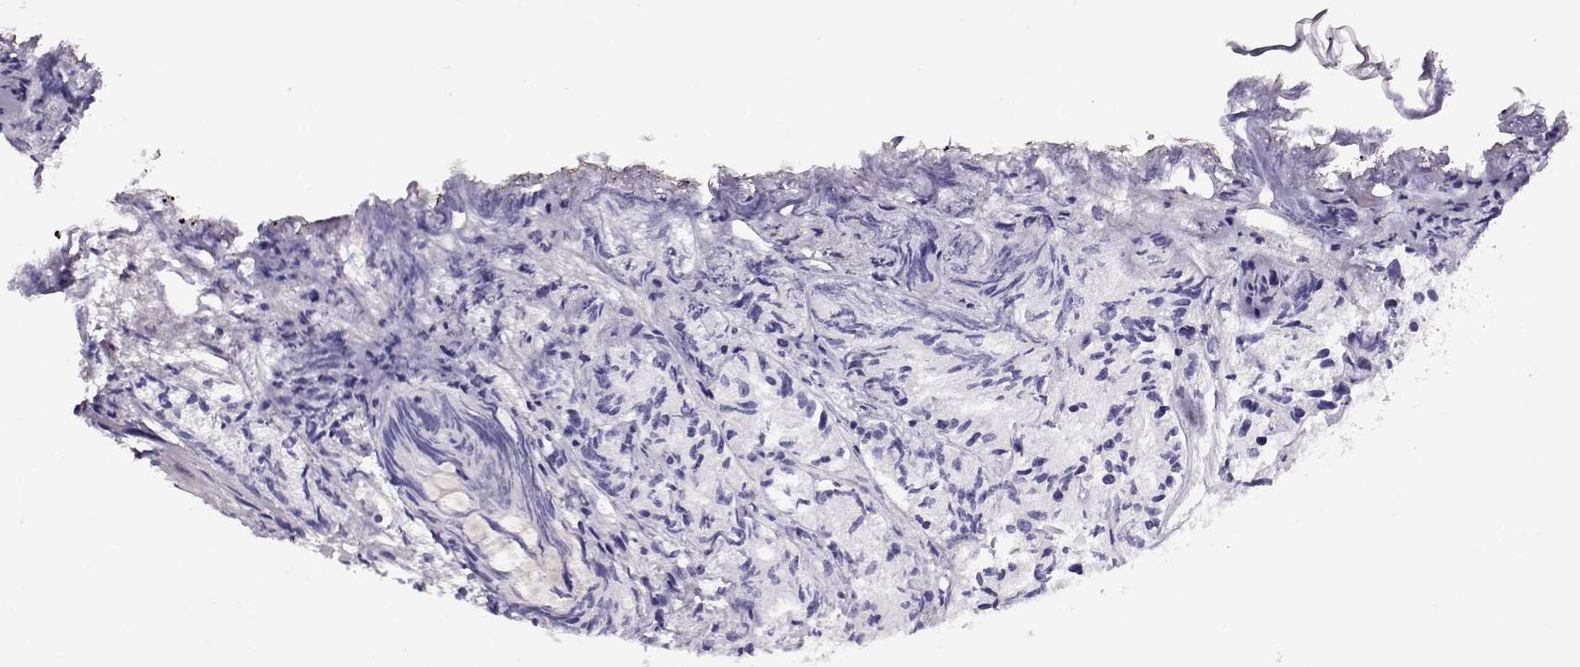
{"staining": {"intensity": "negative", "quantity": "none", "location": "none"}, "tissue": "prostate cancer", "cell_type": "Tumor cells", "image_type": "cancer", "snomed": [{"axis": "morphology", "description": "Adenocarcinoma, Medium grade"}, {"axis": "topography", "description": "Prostate"}], "caption": "Immunohistochemistry (IHC) of human prostate cancer (medium-grade adenocarcinoma) demonstrates no positivity in tumor cells. (IHC, brightfield microscopy, high magnification).", "gene": "RBM44", "patient": {"sex": "male", "age": 74}}